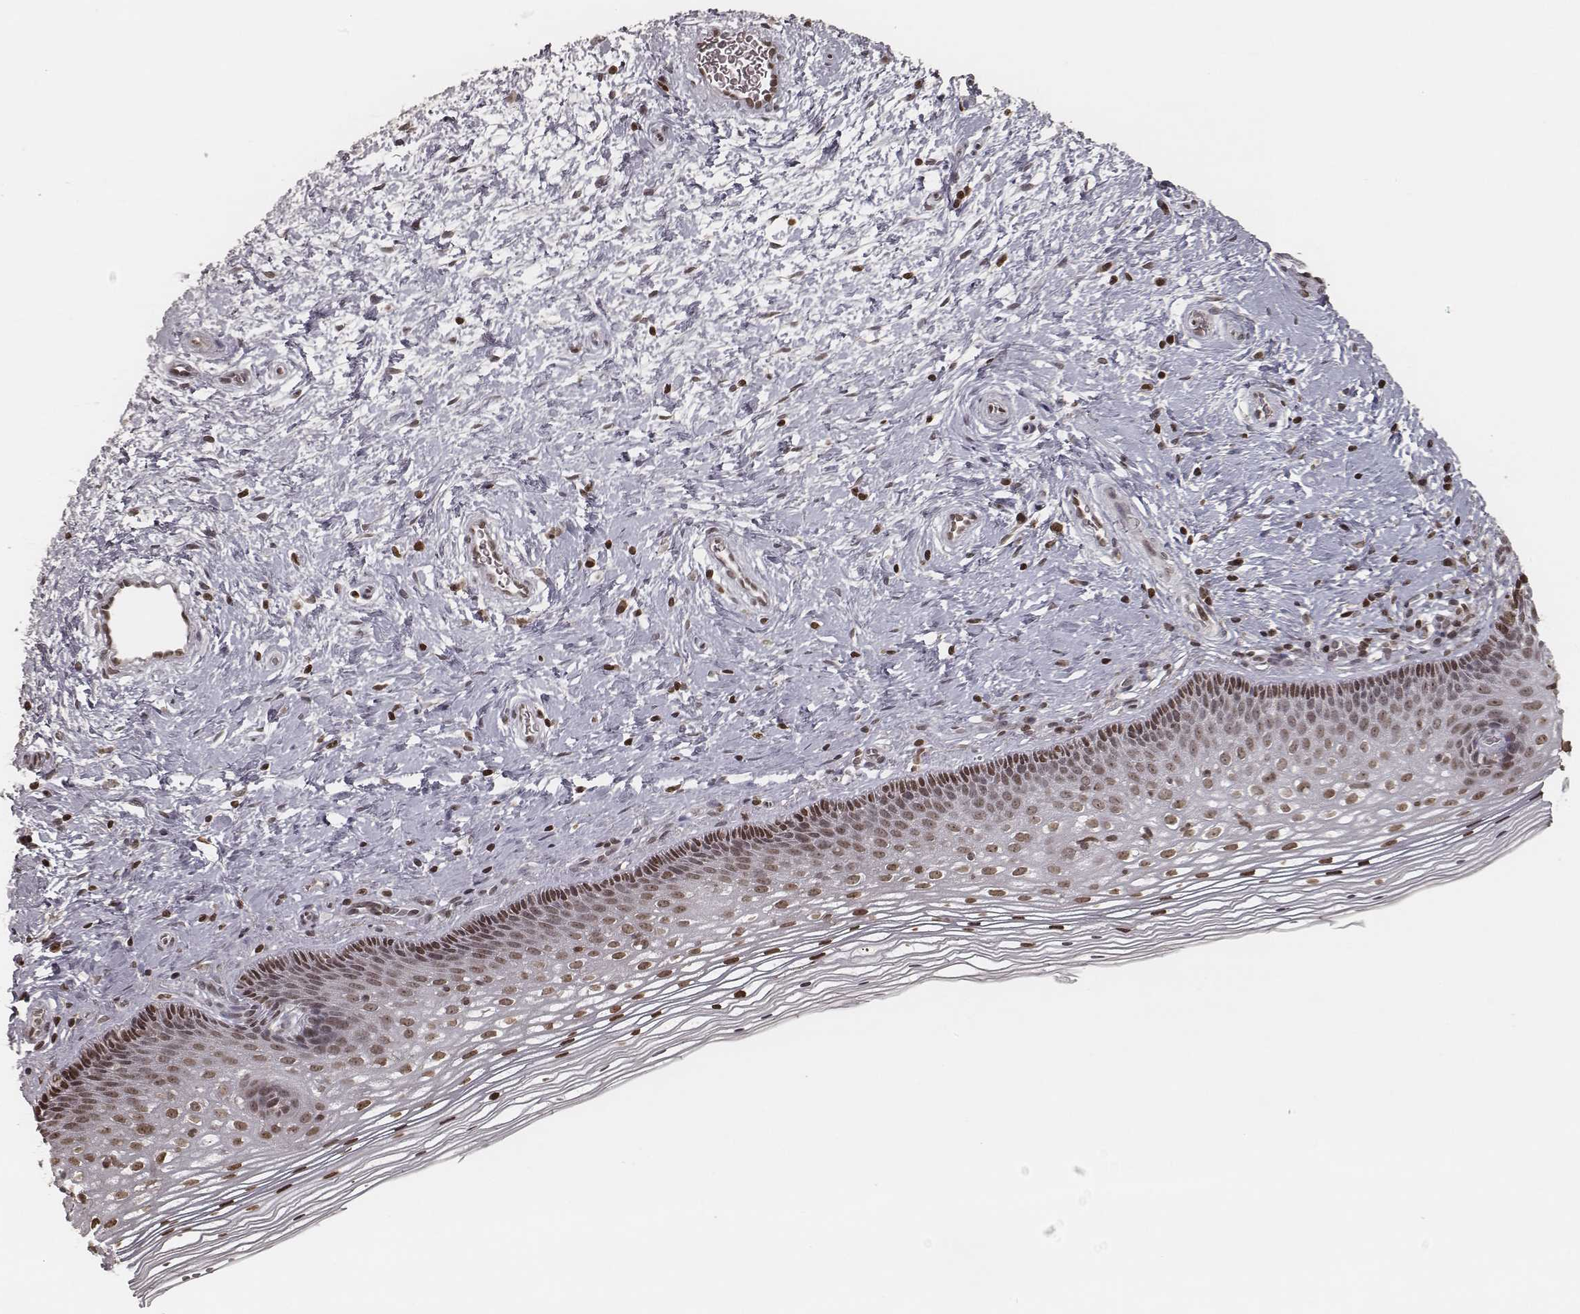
{"staining": {"intensity": "moderate", "quantity": ">75%", "location": "nuclear"}, "tissue": "cervix", "cell_type": "Glandular cells", "image_type": "normal", "snomed": [{"axis": "morphology", "description": "Normal tissue, NOS"}, {"axis": "topography", "description": "Cervix"}], "caption": "A photomicrograph of cervix stained for a protein reveals moderate nuclear brown staining in glandular cells. (Brightfield microscopy of DAB IHC at high magnification).", "gene": "HMGA2", "patient": {"sex": "female", "age": 34}}